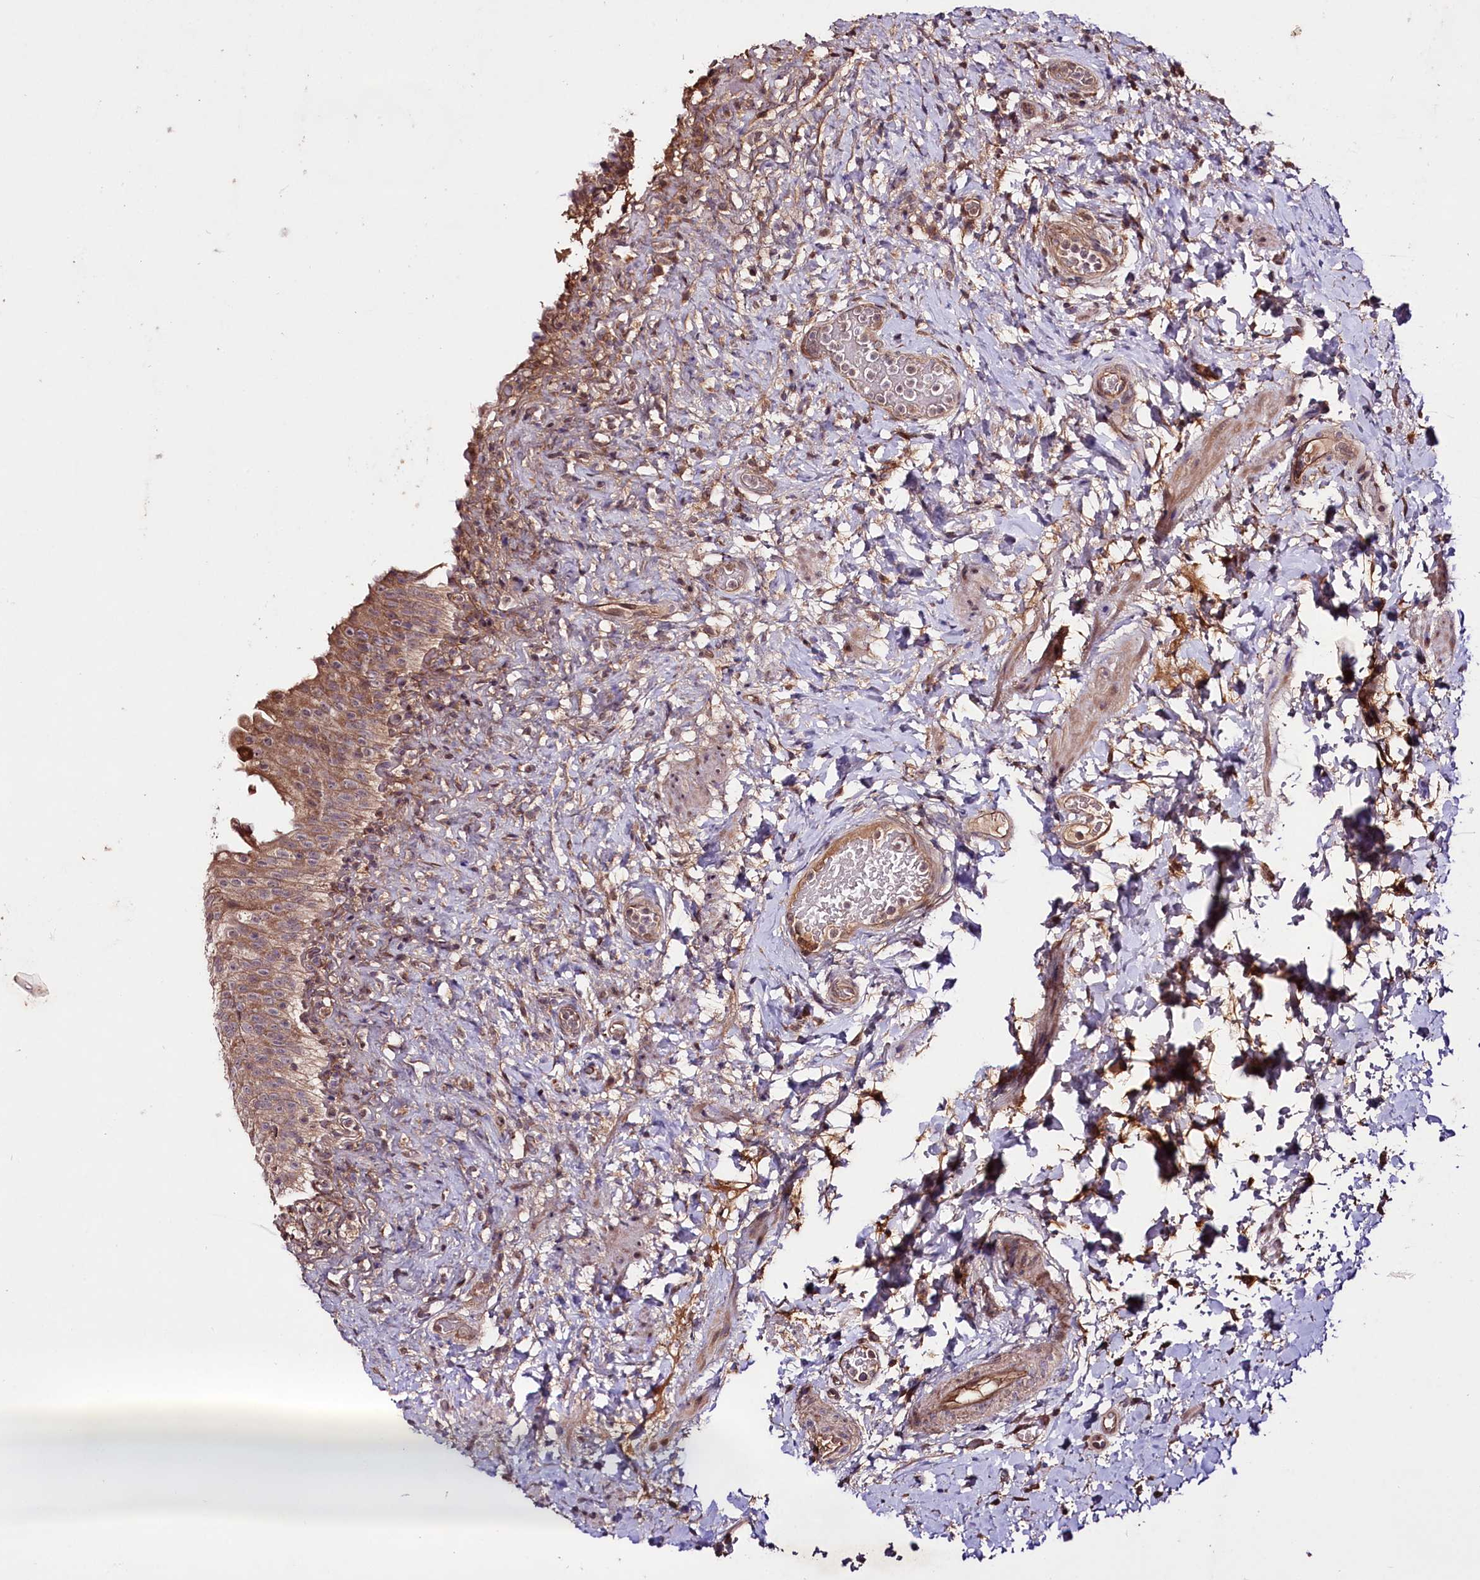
{"staining": {"intensity": "moderate", "quantity": "25%-75%", "location": "cytoplasmic/membranous"}, "tissue": "urinary bladder", "cell_type": "Urothelial cells", "image_type": "normal", "snomed": [{"axis": "morphology", "description": "Normal tissue, NOS"}, {"axis": "topography", "description": "Urinary bladder"}], "caption": "Benign urinary bladder demonstrates moderate cytoplasmic/membranous positivity in about 25%-75% of urothelial cells.", "gene": "TNPO3", "patient": {"sex": "female", "age": 27}}